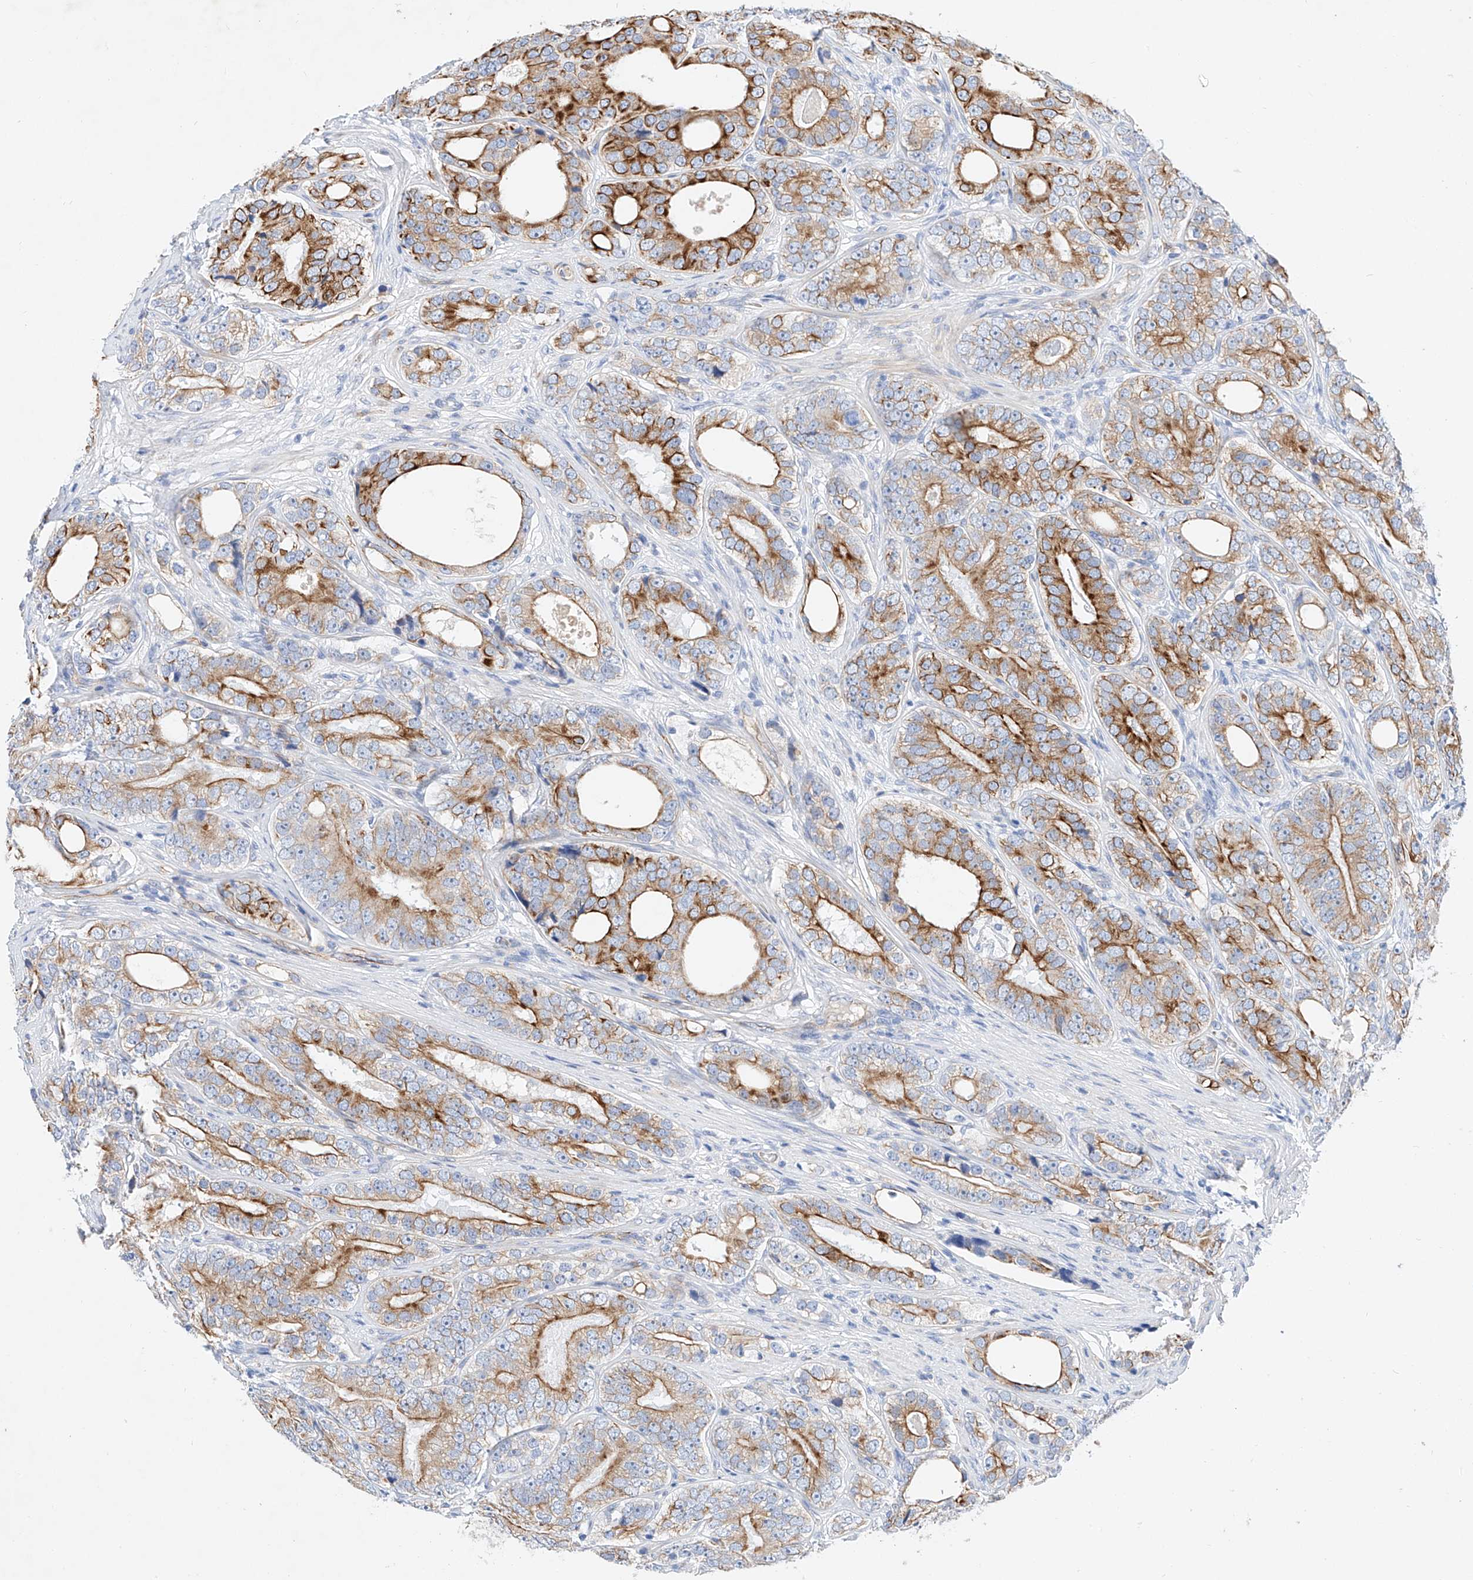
{"staining": {"intensity": "moderate", "quantity": ">75%", "location": "cytoplasmic/membranous"}, "tissue": "prostate cancer", "cell_type": "Tumor cells", "image_type": "cancer", "snomed": [{"axis": "morphology", "description": "Adenocarcinoma, High grade"}, {"axis": "topography", "description": "Prostate"}], "caption": "Immunohistochemistry image of prostate cancer stained for a protein (brown), which shows medium levels of moderate cytoplasmic/membranous positivity in approximately >75% of tumor cells.", "gene": "SBSPON", "patient": {"sex": "male", "age": 56}}